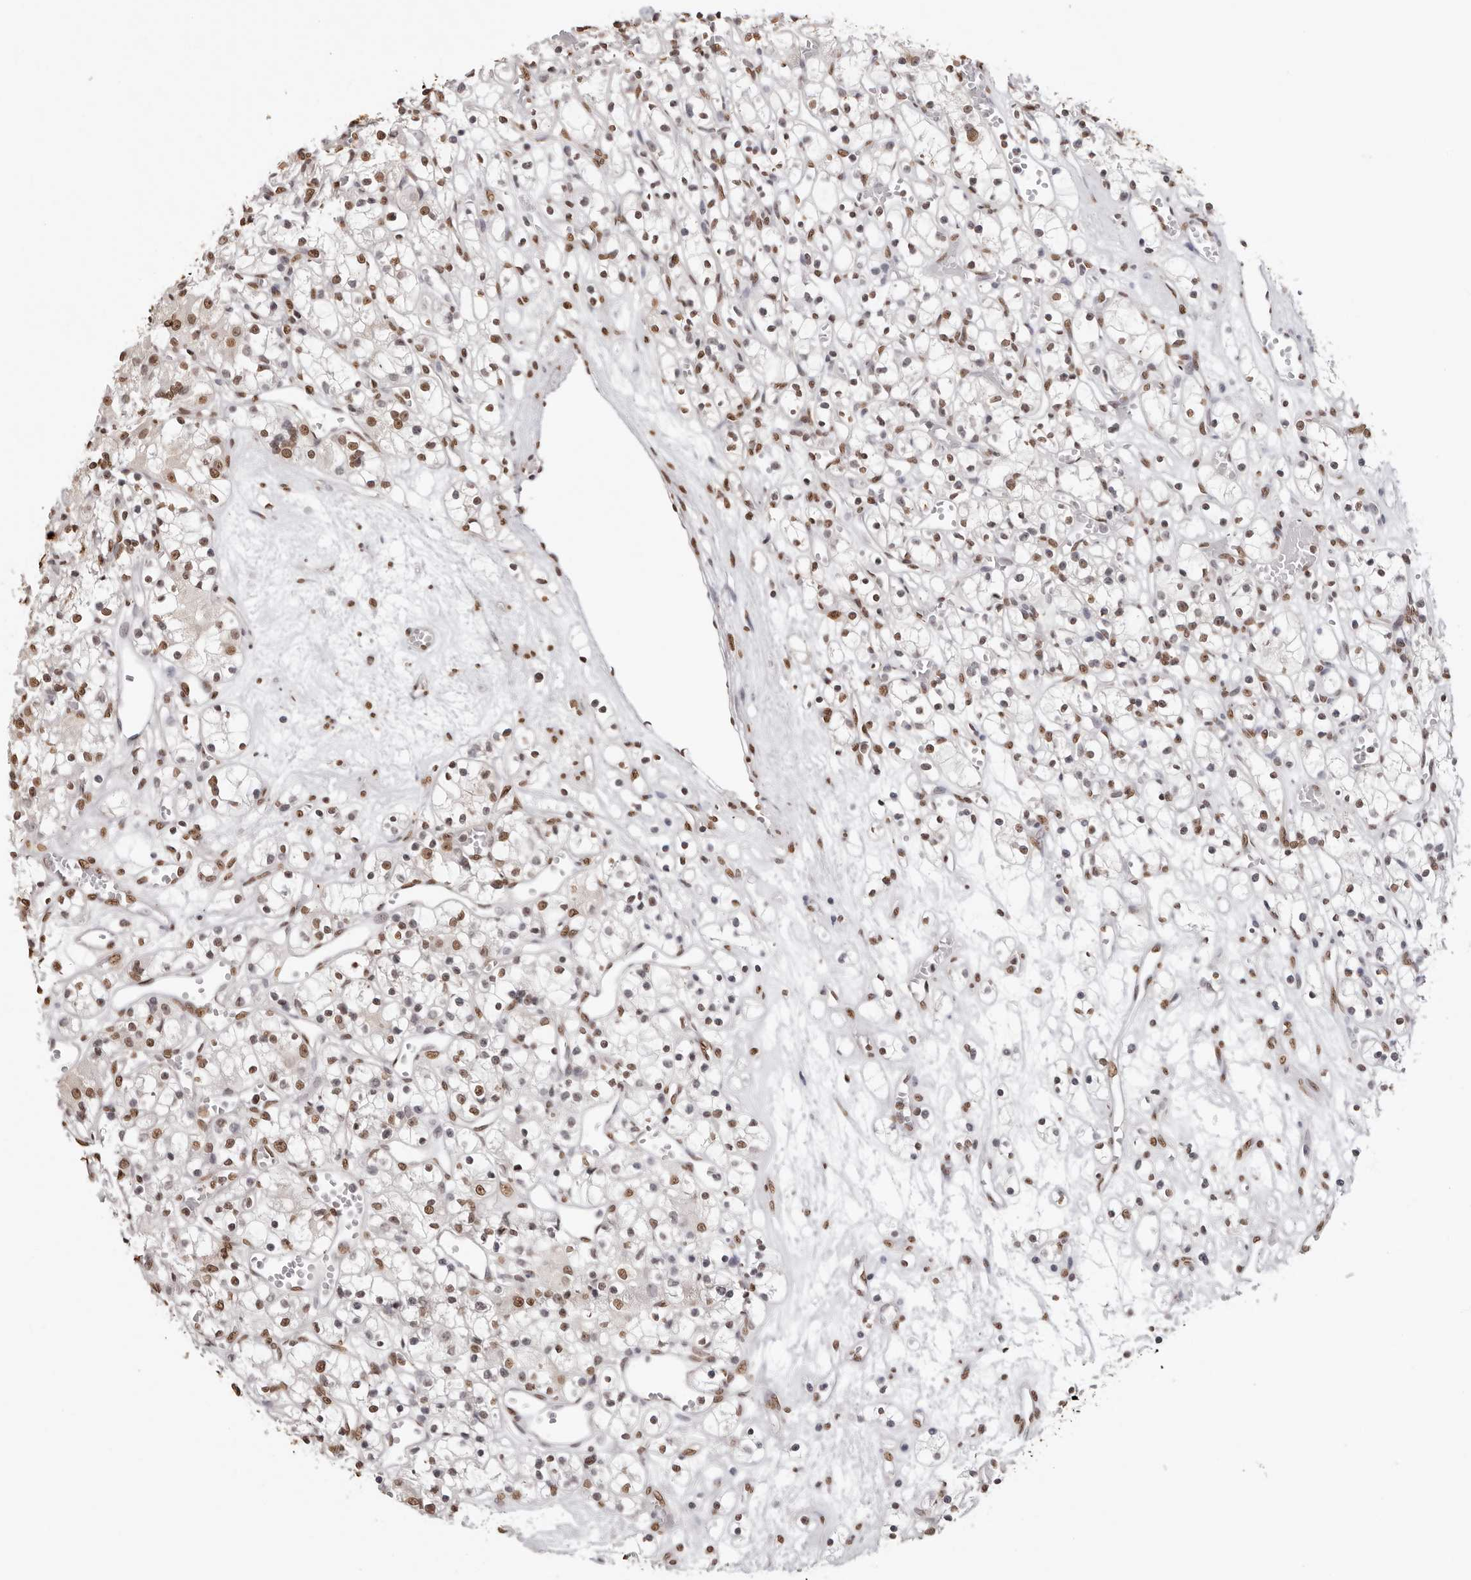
{"staining": {"intensity": "moderate", "quantity": ">75%", "location": "nuclear"}, "tissue": "renal cancer", "cell_type": "Tumor cells", "image_type": "cancer", "snomed": [{"axis": "morphology", "description": "Adenocarcinoma, NOS"}, {"axis": "topography", "description": "Kidney"}], "caption": "A brown stain shows moderate nuclear expression of a protein in human renal adenocarcinoma tumor cells.", "gene": "OLIG3", "patient": {"sex": "female", "age": 59}}